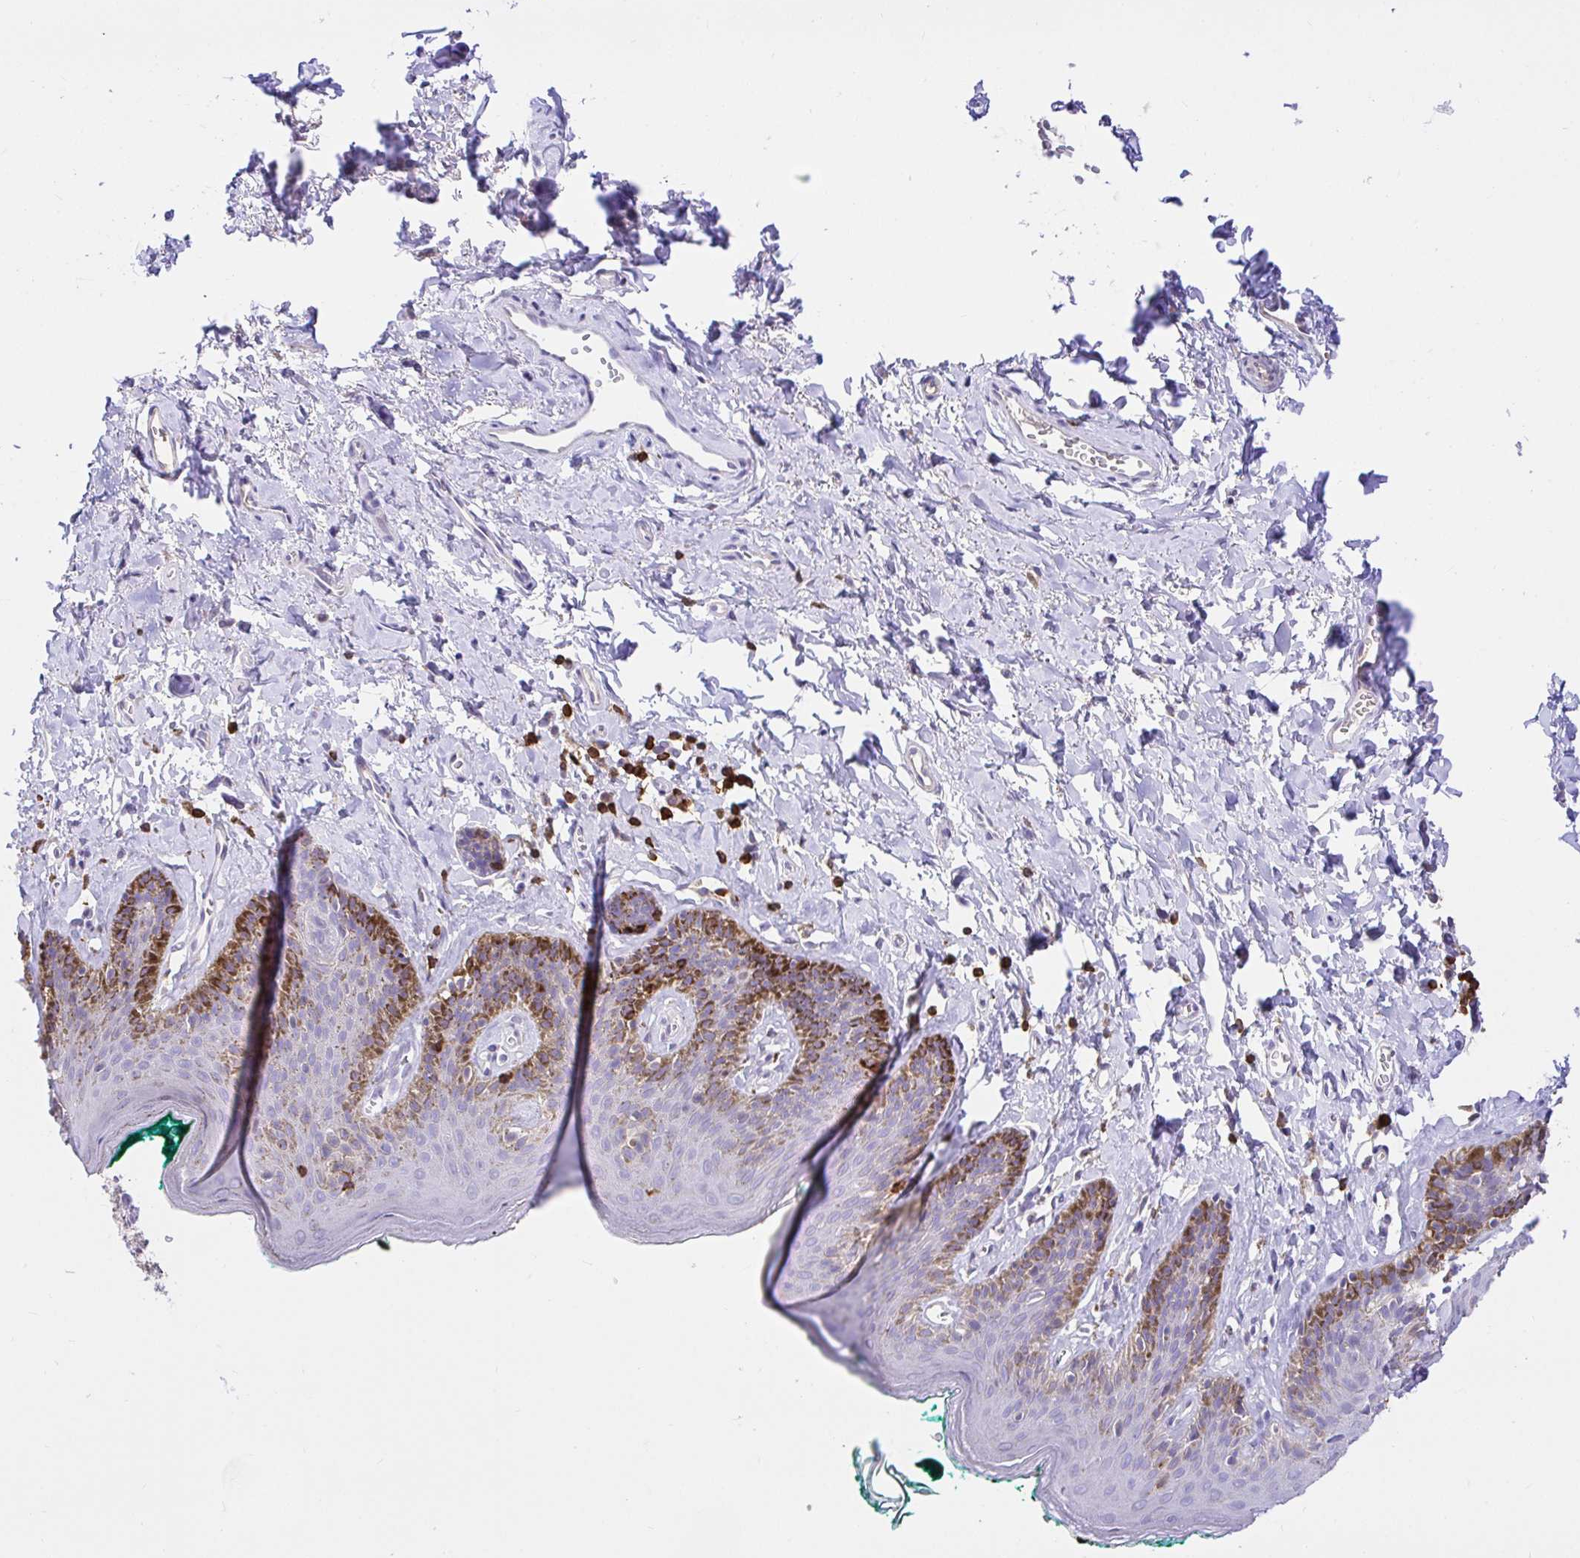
{"staining": {"intensity": "weak", "quantity": "<25%", "location": "cytoplasmic/membranous"}, "tissue": "skin", "cell_type": "Epidermal cells", "image_type": "normal", "snomed": [{"axis": "morphology", "description": "Normal tissue, NOS"}, {"axis": "topography", "description": "Vulva"}, {"axis": "topography", "description": "Peripheral nerve tissue"}], "caption": "High power microscopy histopathology image of an immunohistochemistry image of unremarkable skin, revealing no significant expression in epidermal cells.", "gene": "SKAP1", "patient": {"sex": "female", "age": 66}}